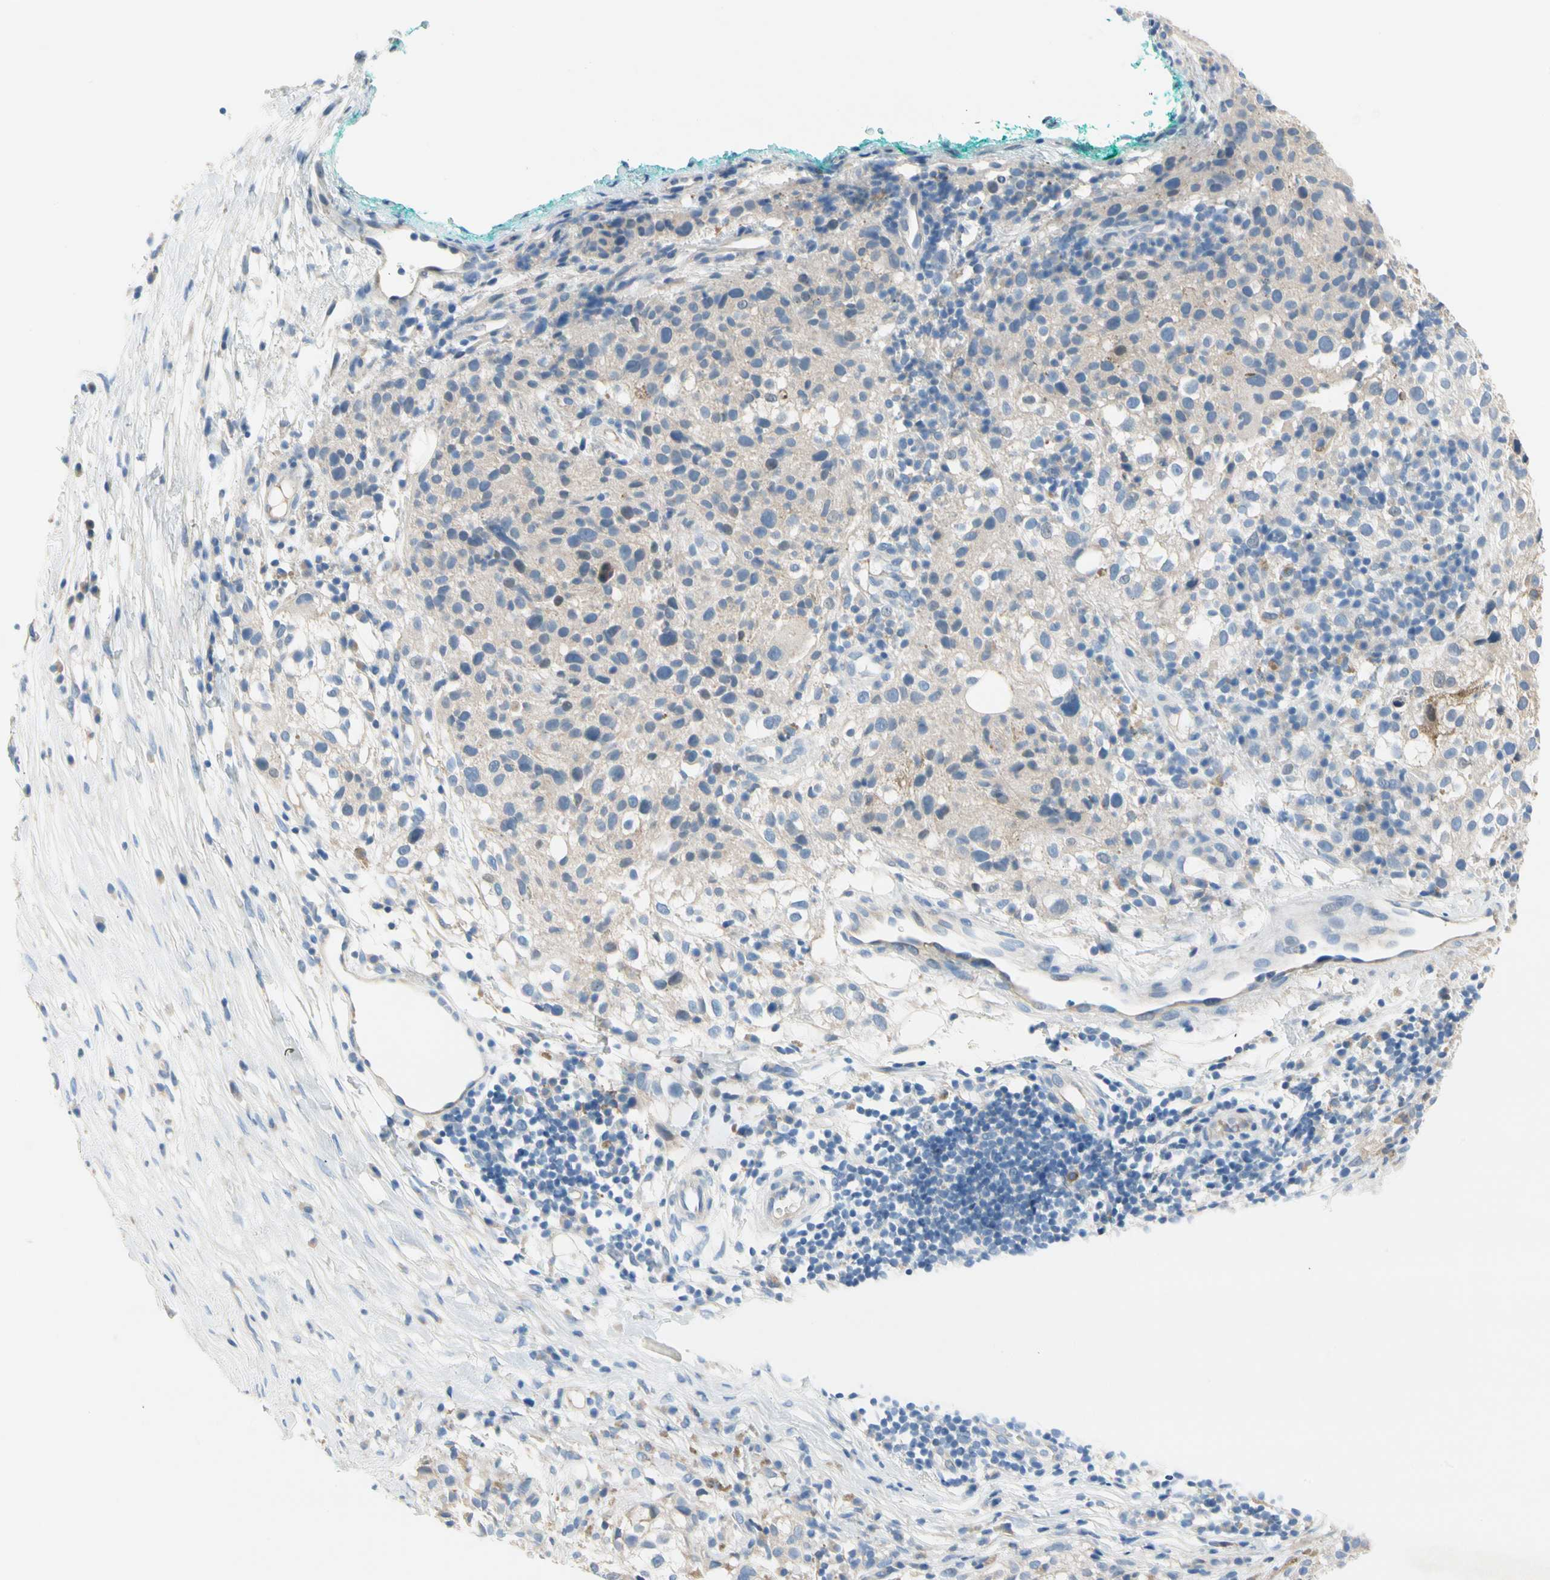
{"staining": {"intensity": "weak", "quantity": "<25%", "location": "cytoplasmic/membranous"}, "tissue": "melanoma", "cell_type": "Tumor cells", "image_type": "cancer", "snomed": [{"axis": "morphology", "description": "Necrosis, NOS"}, {"axis": "morphology", "description": "Malignant melanoma, NOS"}, {"axis": "topography", "description": "Skin"}], "caption": "This photomicrograph is of melanoma stained with IHC to label a protein in brown with the nuclei are counter-stained blue. There is no staining in tumor cells. (Brightfield microscopy of DAB (3,3'-diaminobenzidine) IHC at high magnification).", "gene": "STXBP1", "patient": {"sex": "female", "age": 87}}